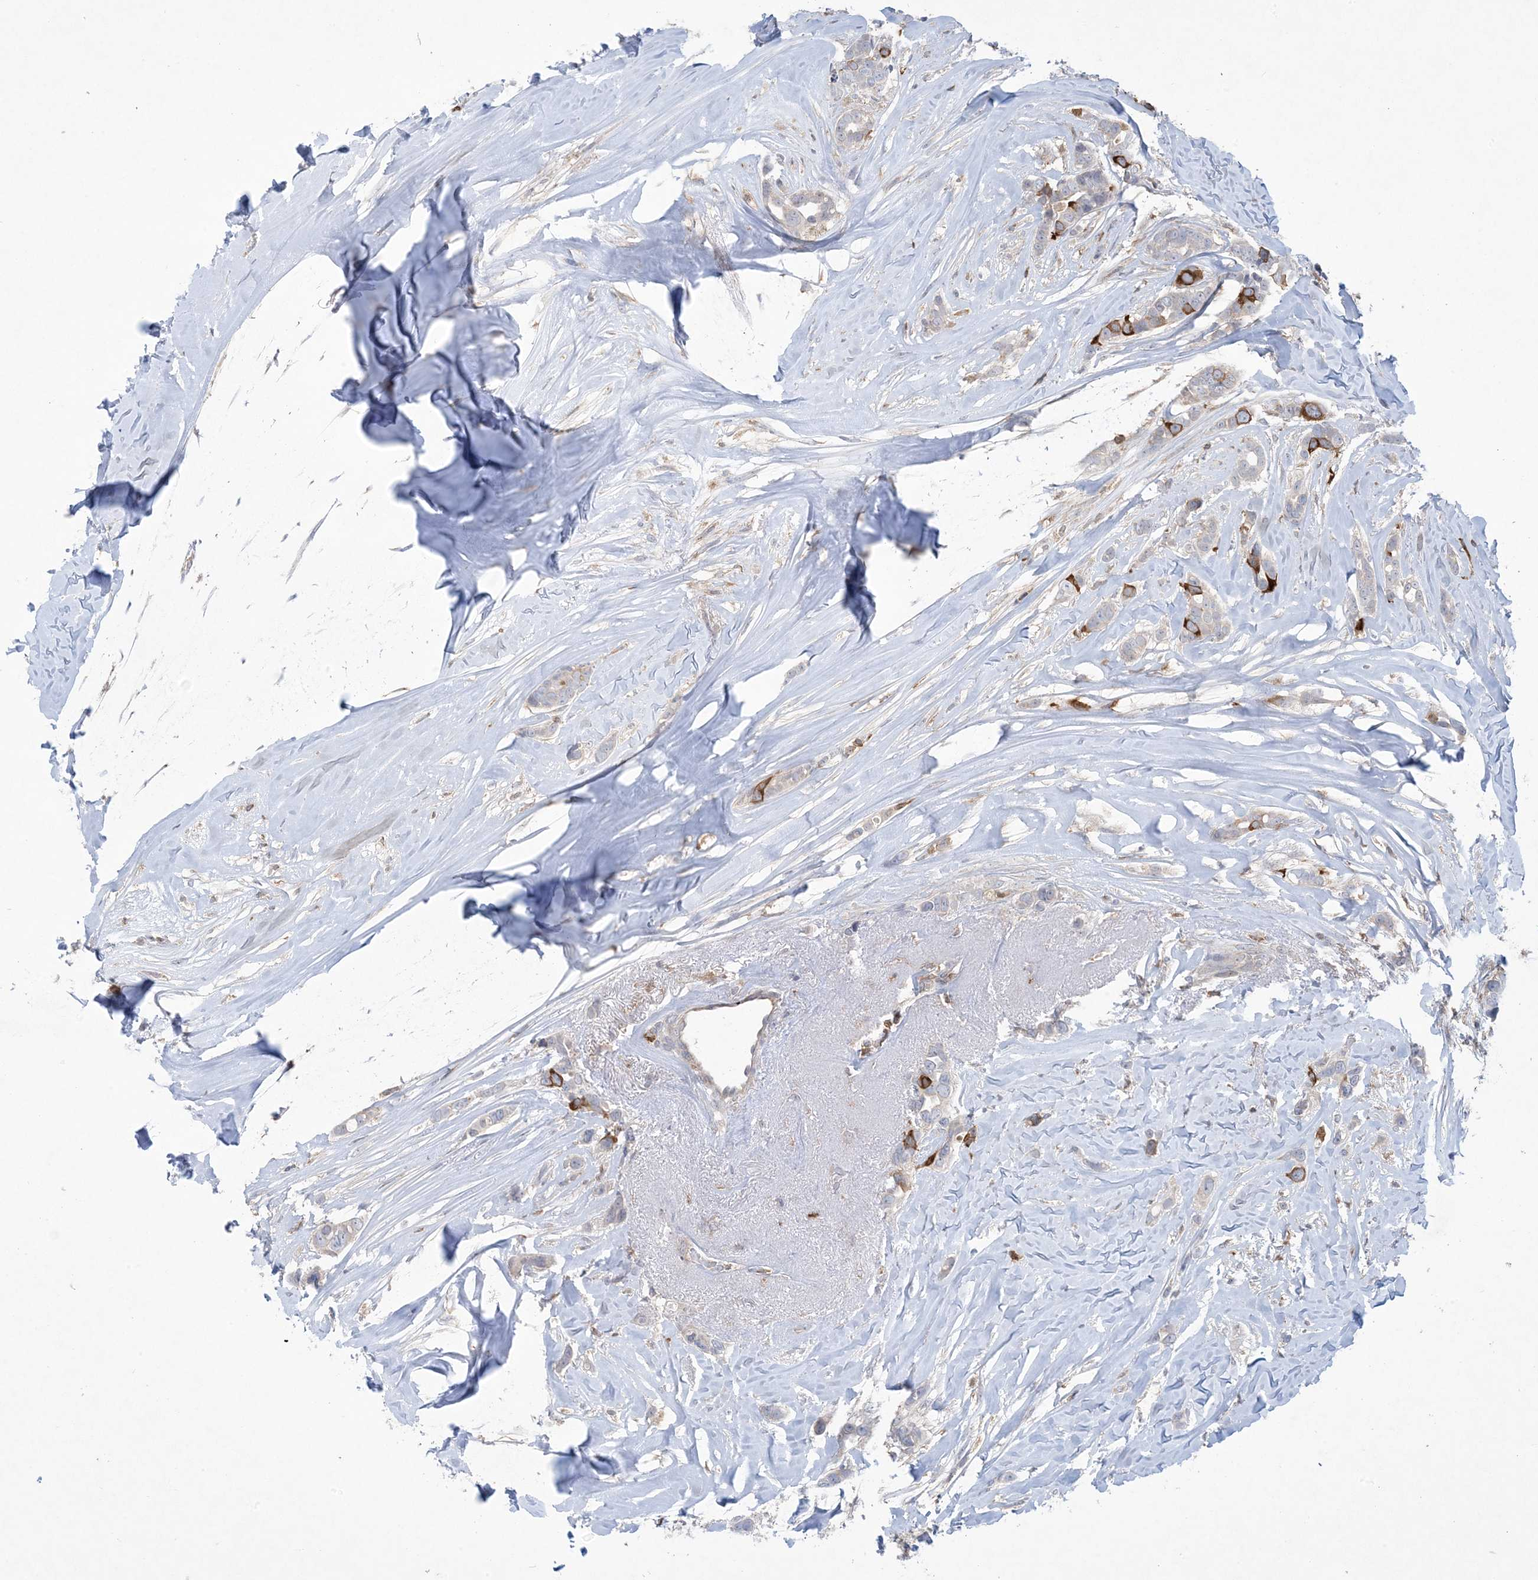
{"staining": {"intensity": "strong", "quantity": "<25%", "location": "cytoplasmic/membranous"}, "tissue": "breast cancer", "cell_type": "Tumor cells", "image_type": "cancer", "snomed": [{"axis": "morphology", "description": "Lobular carcinoma"}, {"axis": "topography", "description": "Breast"}], "caption": "Human breast cancer (lobular carcinoma) stained with a brown dye demonstrates strong cytoplasmic/membranous positive positivity in approximately <25% of tumor cells.", "gene": "AOC1", "patient": {"sex": "female", "age": 51}}